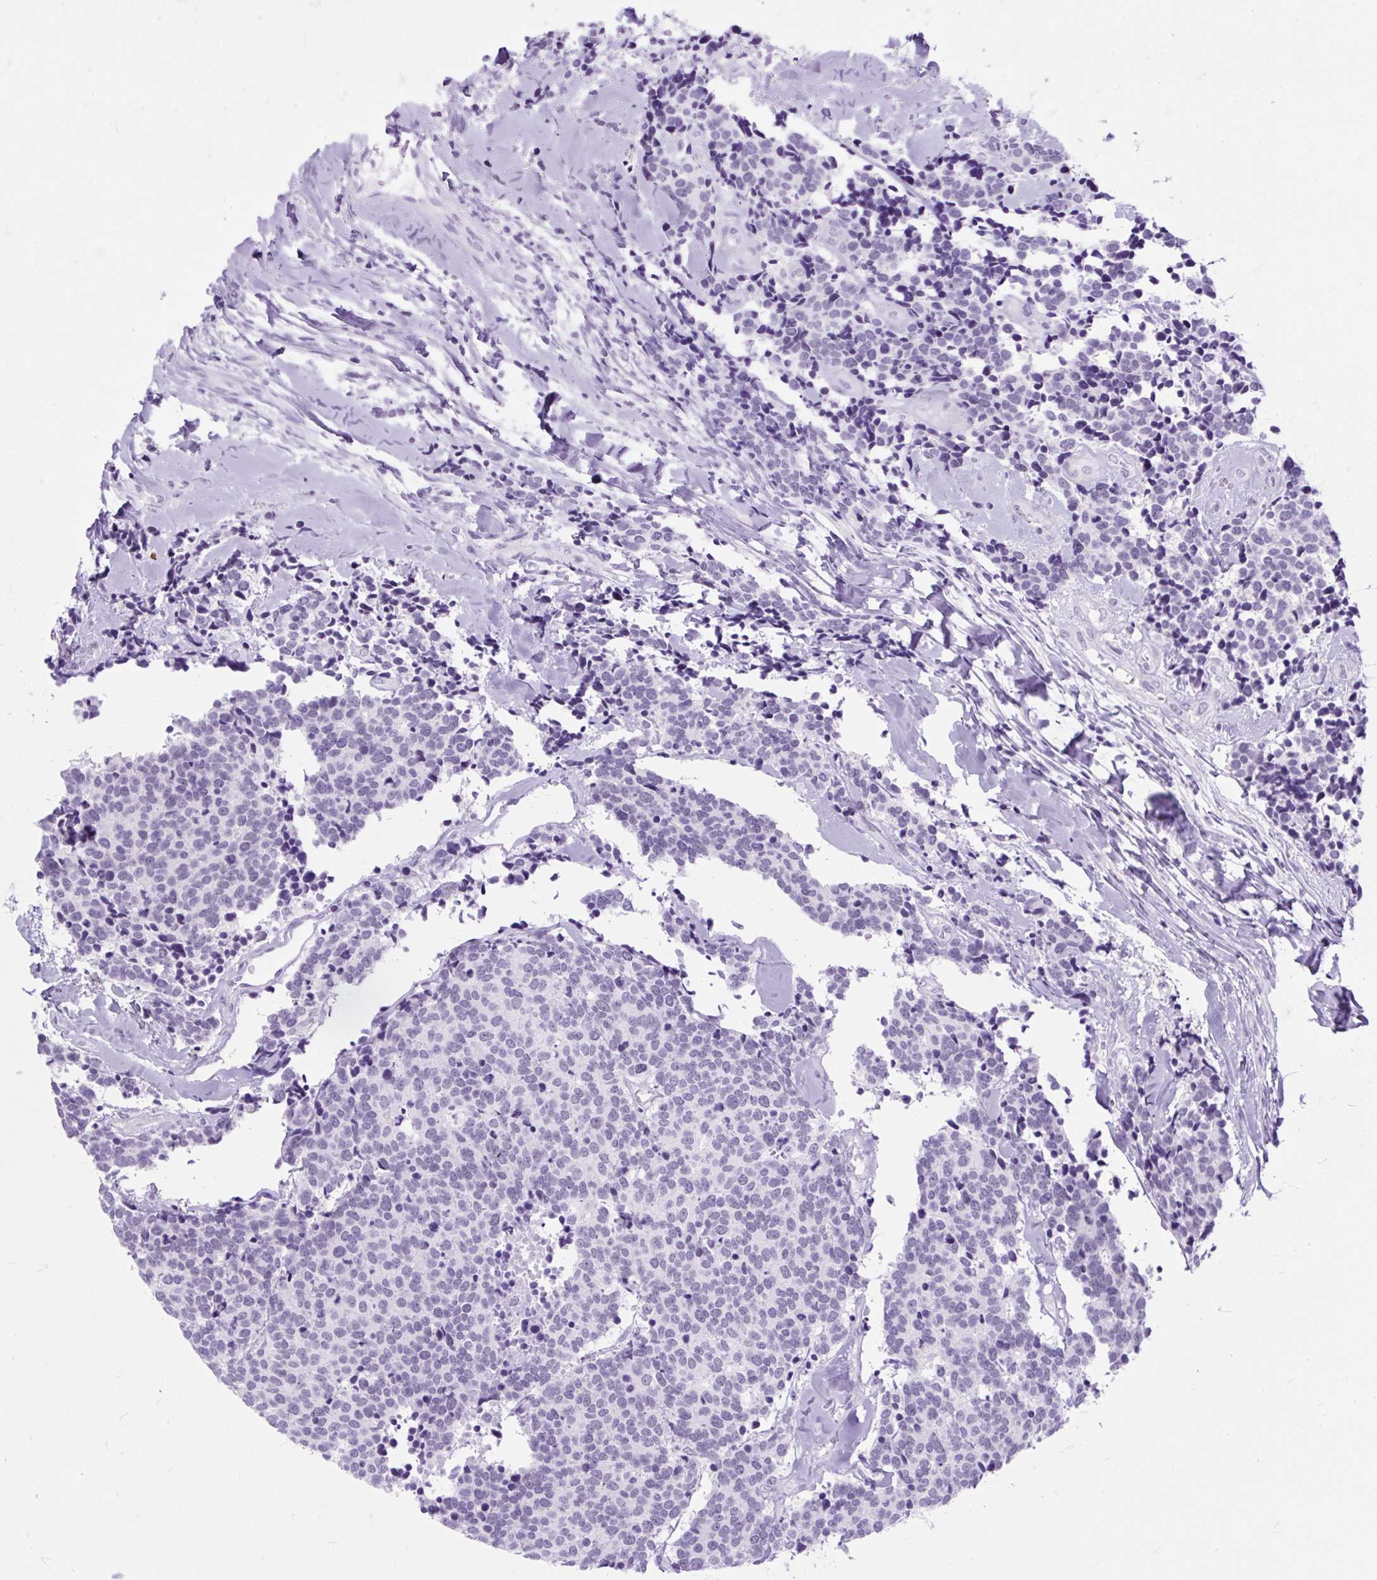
{"staining": {"intensity": "negative", "quantity": "none", "location": "none"}, "tissue": "carcinoid", "cell_type": "Tumor cells", "image_type": "cancer", "snomed": [{"axis": "morphology", "description": "Carcinoid, malignant, NOS"}, {"axis": "topography", "description": "Skin"}], "caption": "Protein analysis of malignant carcinoid reveals no significant staining in tumor cells.", "gene": "SCGB1A1", "patient": {"sex": "female", "age": 79}}